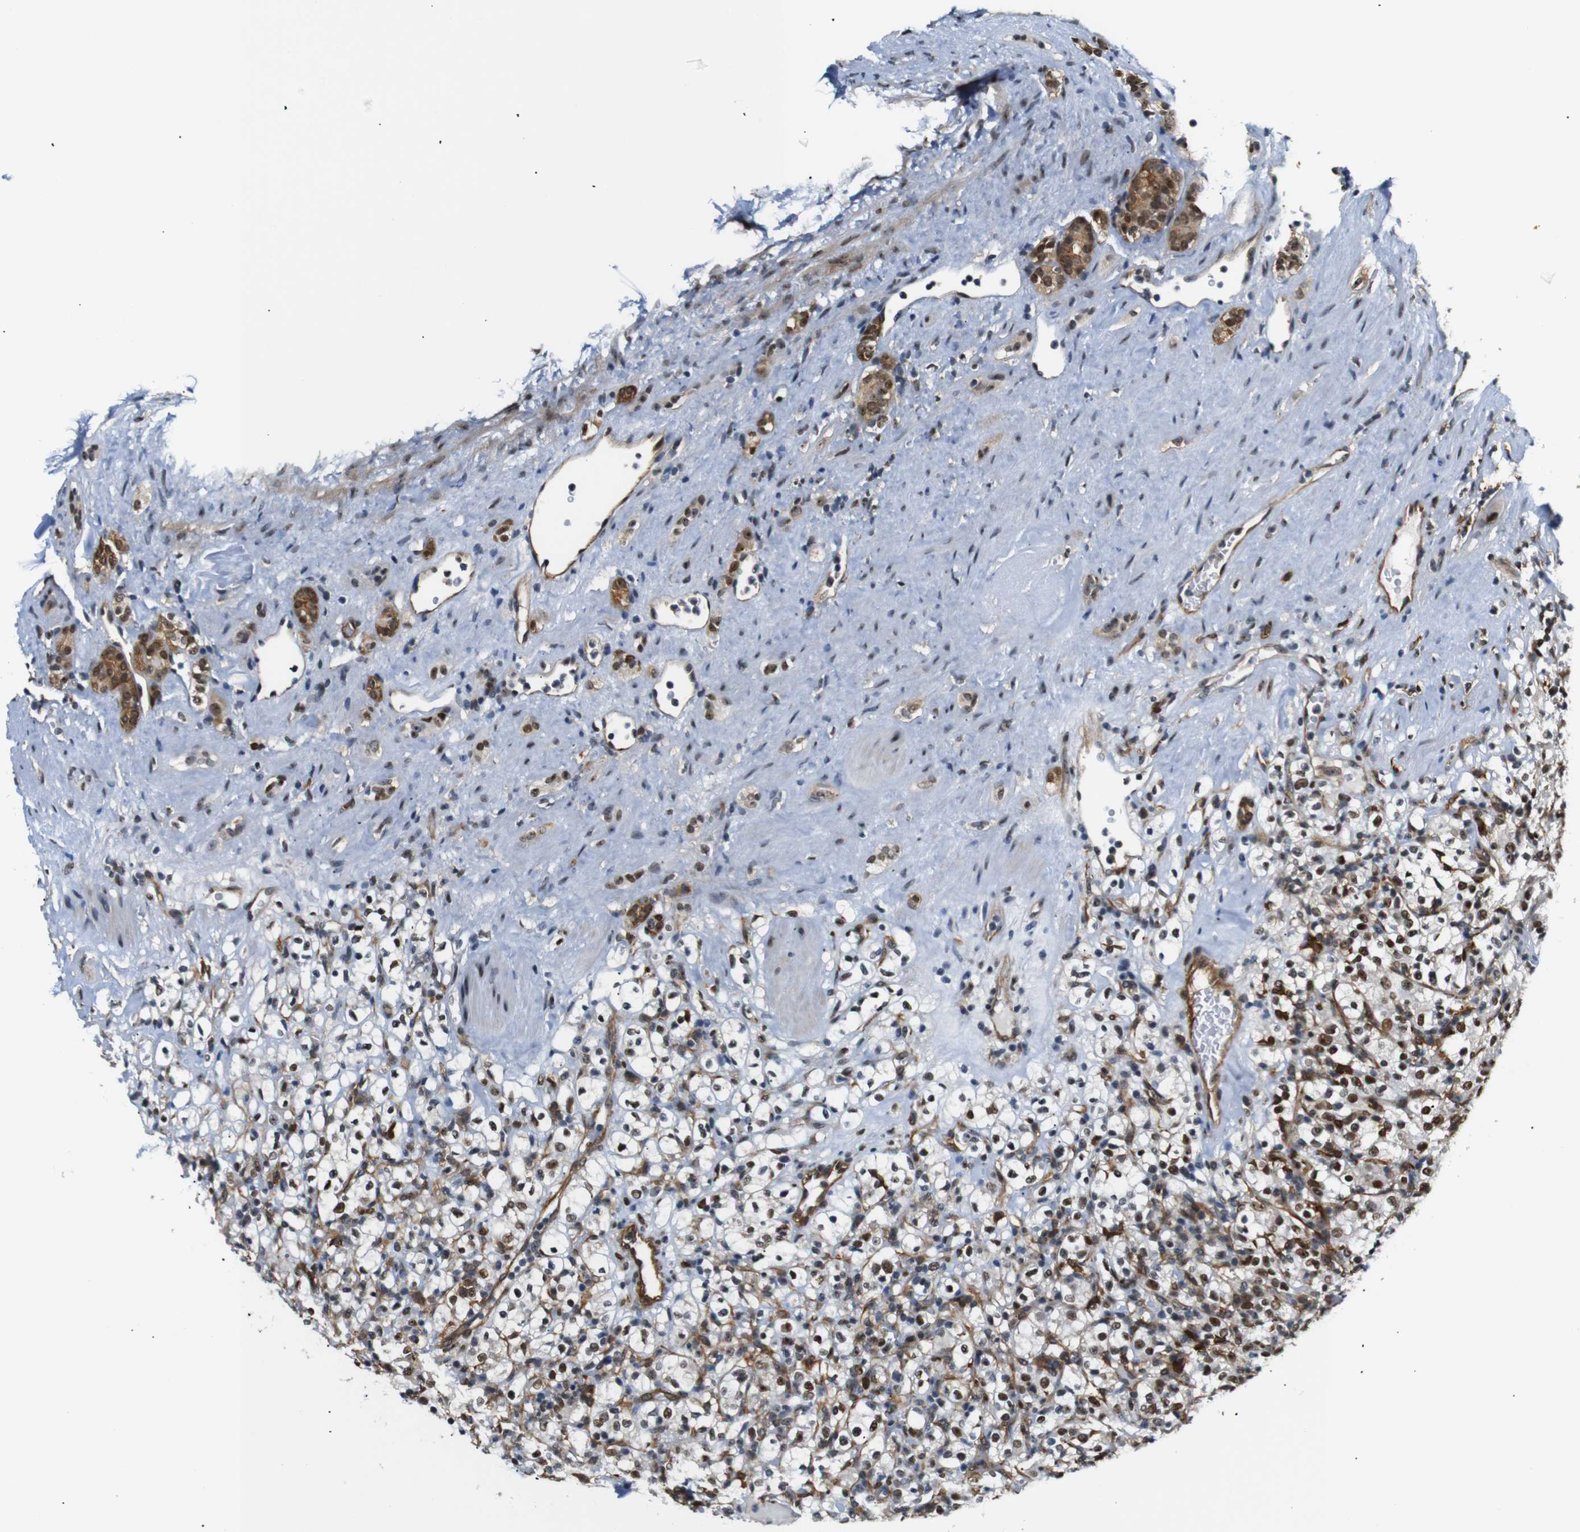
{"staining": {"intensity": "moderate", "quantity": "25%-75%", "location": "nuclear"}, "tissue": "renal cancer", "cell_type": "Tumor cells", "image_type": "cancer", "snomed": [{"axis": "morphology", "description": "Normal tissue, NOS"}, {"axis": "morphology", "description": "Adenocarcinoma, NOS"}, {"axis": "topography", "description": "Kidney"}], "caption": "Human renal adenocarcinoma stained for a protein (brown) demonstrates moderate nuclear positive positivity in approximately 25%-75% of tumor cells.", "gene": "PARN", "patient": {"sex": "female", "age": 72}}